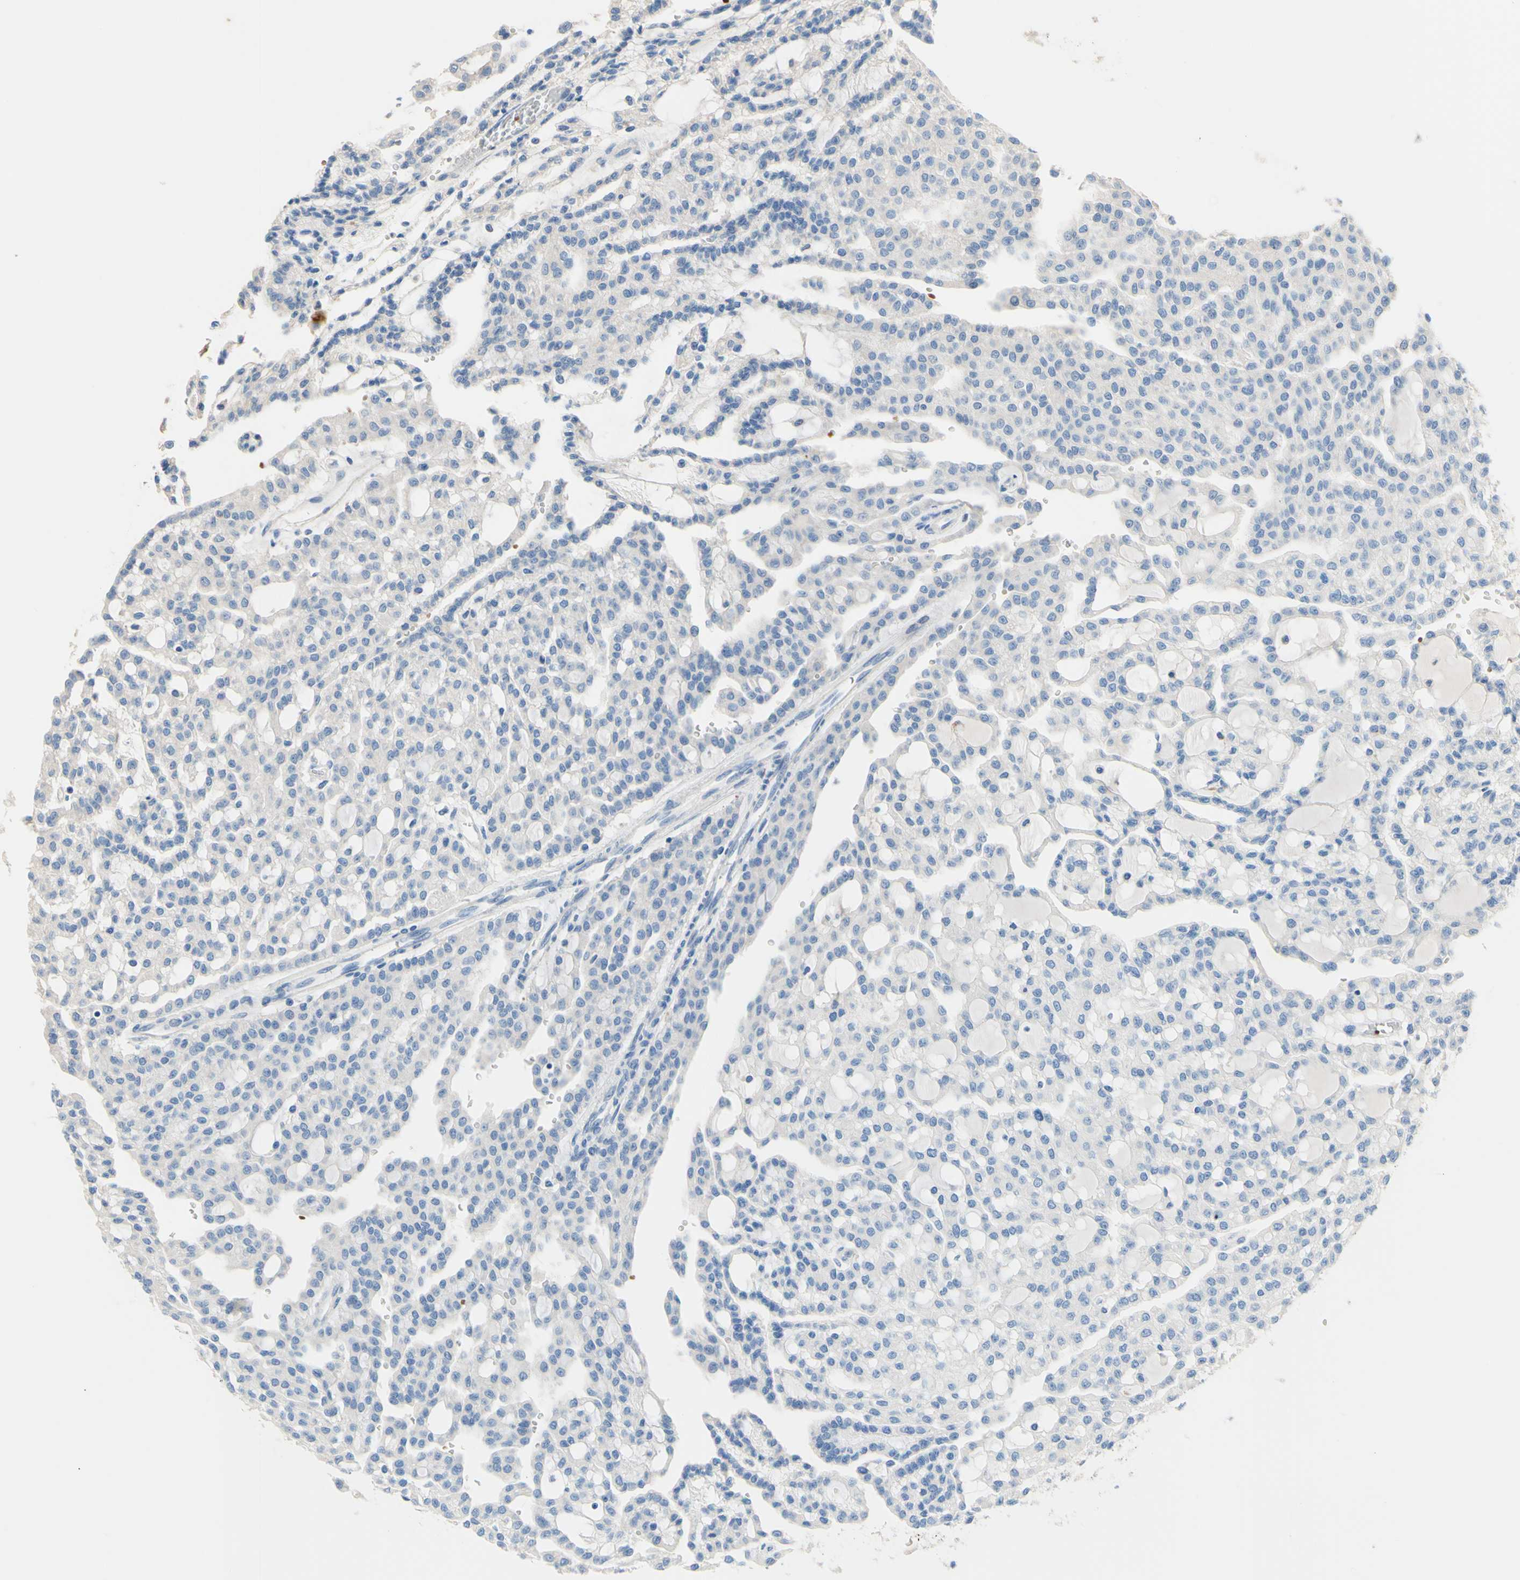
{"staining": {"intensity": "negative", "quantity": "none", "location": "none"}, "tissue": "renal cancer", "cell_type": "Tumor cells", "image_type": "cancer", "snomed": [{"axis": "morphology", "description": "Adenocarcinoma, NOS"}, {"axis": "topography", "description": "Kidney"}], "caption": "Immunohistochemistry (IHC) micrograph of renal adenocarcinoma stained for a protein (brown), which reveals no positivity in tumor cells. (Brightfield microscopy of DAB immunohistochemistry (IHC) at high magnification).", "gene": "CDON", "patient": {"sex": "male", "age": 63}}